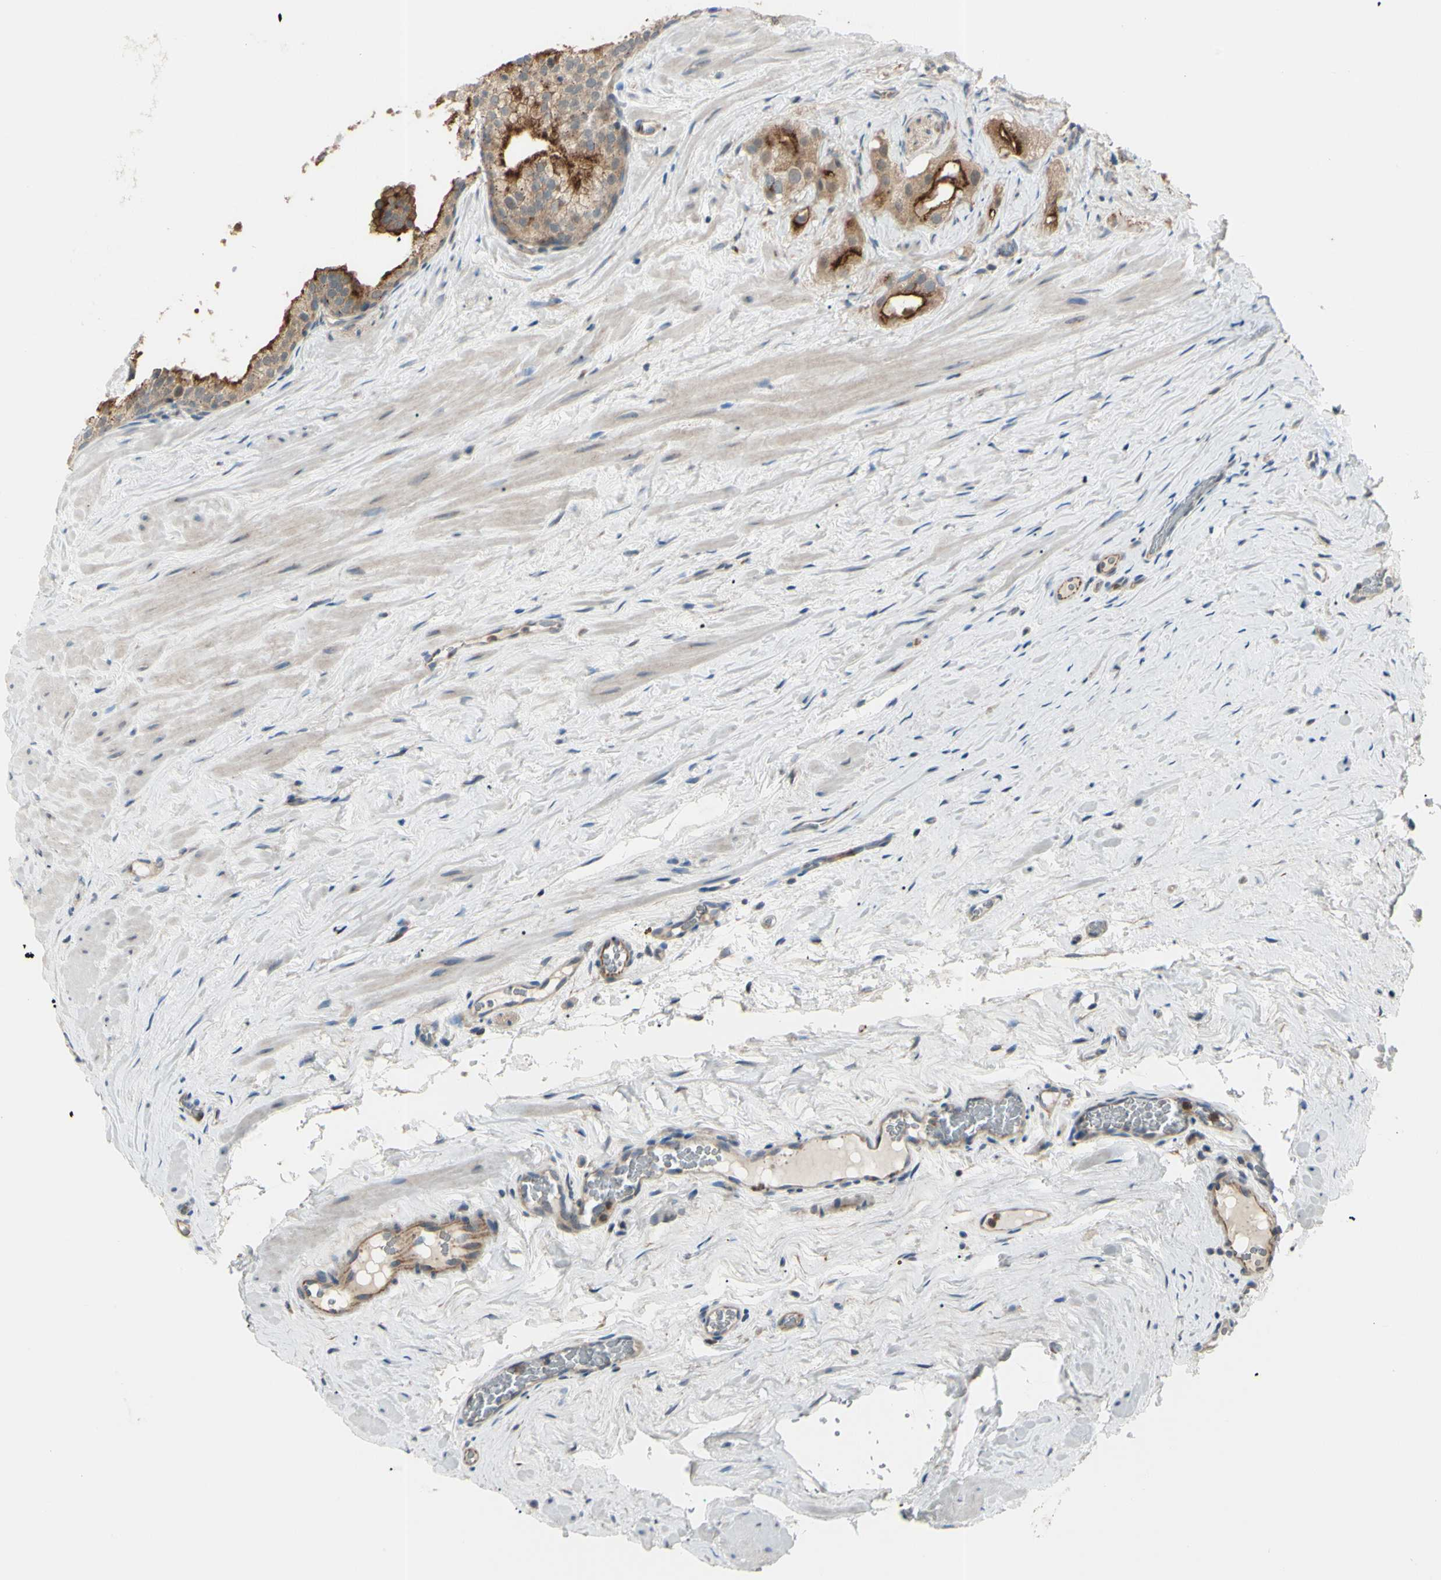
{"staining": {"intensity": "weak", "quantity": ">75%", "location": "cytoplasmic/membranous"}, "tissue": "prostate cancer", "cell_type": "Tumor cells", "image_type": "cancer", "snomed": [{"axis": "morphology", "description": "Adenocarcinoma, Low grade"}, {"axis": "topography", "description": "Prostate"}], "caption": "Human low-grade adenocarcinoma (prostate) stained with a protein marker shows weak staining in tumor cells.", "gene": "LMTK2", "patient": {"sex": "male", "age": 59}}